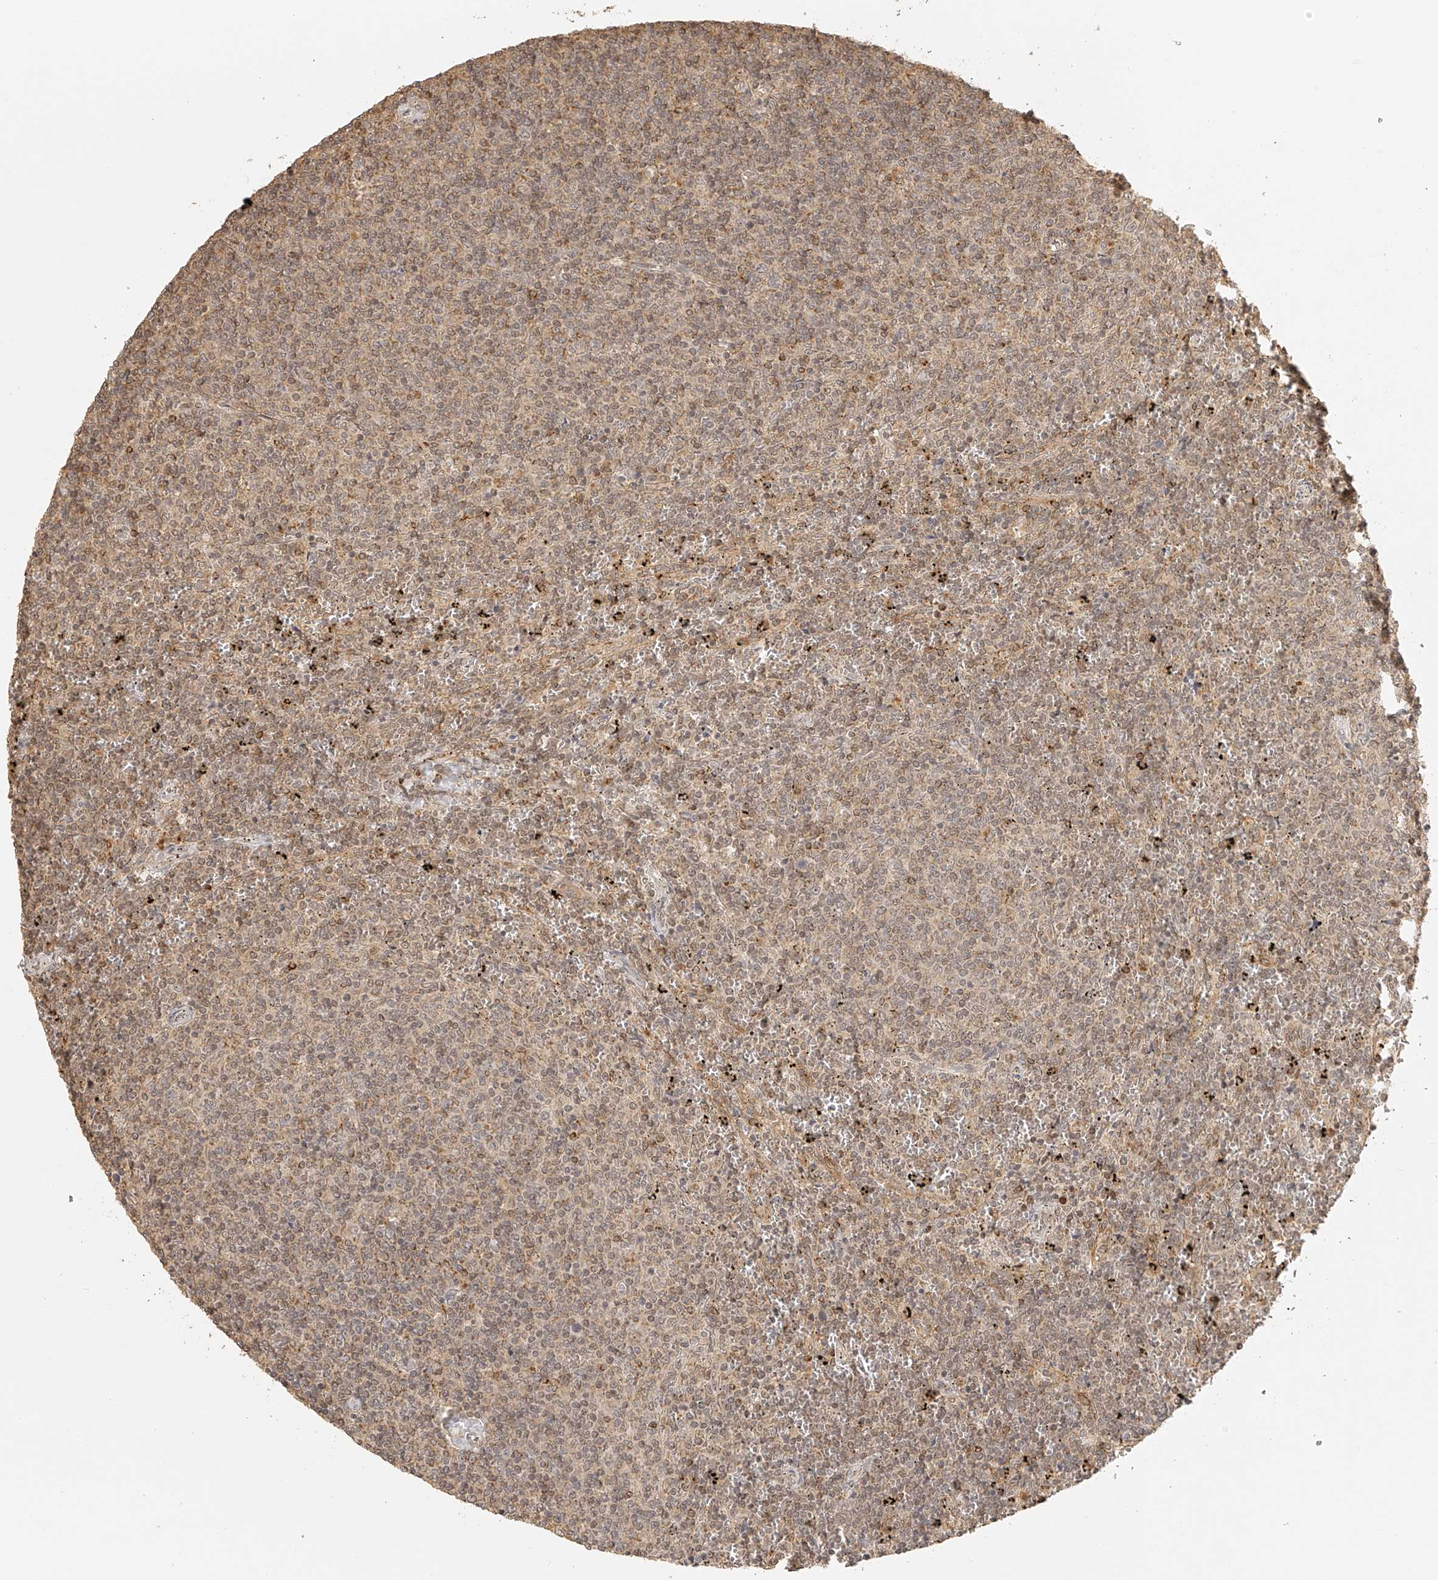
{"staining": {"intensity": "weak", "quantity": ">75%", "location": "nuclear"}, "tissue": "lymphoma", "cell_type": "Tumor cells", "image_type": "cancer", "snomed": [{"axis": "morphology", "description": "Malignant lymphoma, non-Hodgkin's type, Low grade"}, {"axis": "topography", "description": "Spleen"}], "caption": "Immunohistochemistry image of neoplastic tissue: human lymphoma stained using immunohistochemistry exhibits low levels of weak protein expression localized specifically in the nuclear of tumor cells, appearing as a nuclear brown color.", "gene": "BCL2L11", "patient": {"sex": "female", "age": 50}}